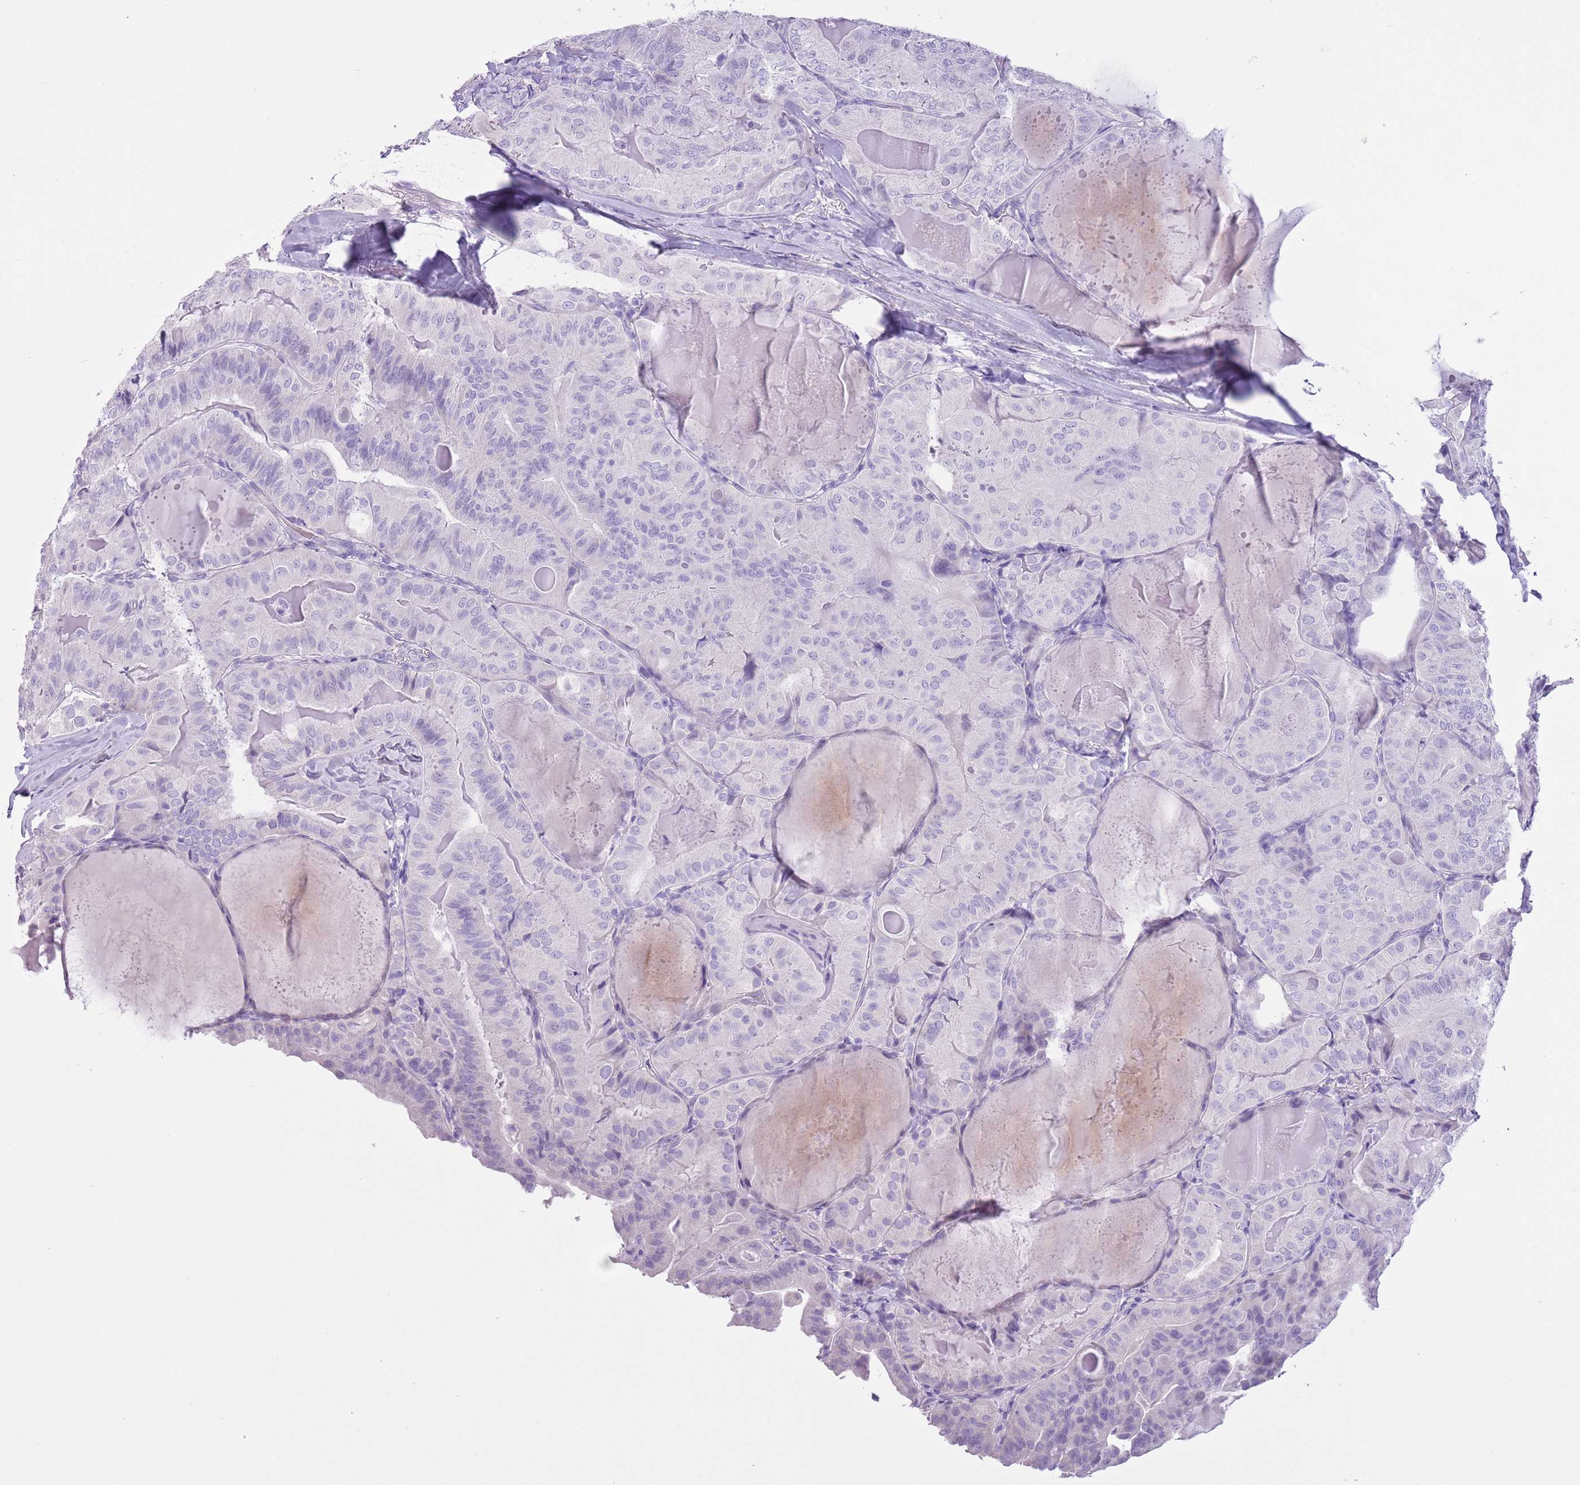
{"staining": {"intensity": "negative", "quantity": "none", "location": "none"}, "tissue": "thyroid cancer", "cell_type": "Tumor cells", "image_type": "cancer", "snomed": [{"axis": "morphology", "description": "Papillary adenocarcinoma, NOS"}, {"axis": "topography", "description": "Thyroid gland"}], "caption": "The IHC micrograph has no significant positivity in tumor cells of thyroid cancer (papillary adenocarcinoma) tissue. (Brightfield microscopy of DAB (3,3'-diaminobenzidine) immunohistochemistry at high magnification).", "gene": "SLC7A14", "patient": {"sex": "female", "age": 68}}